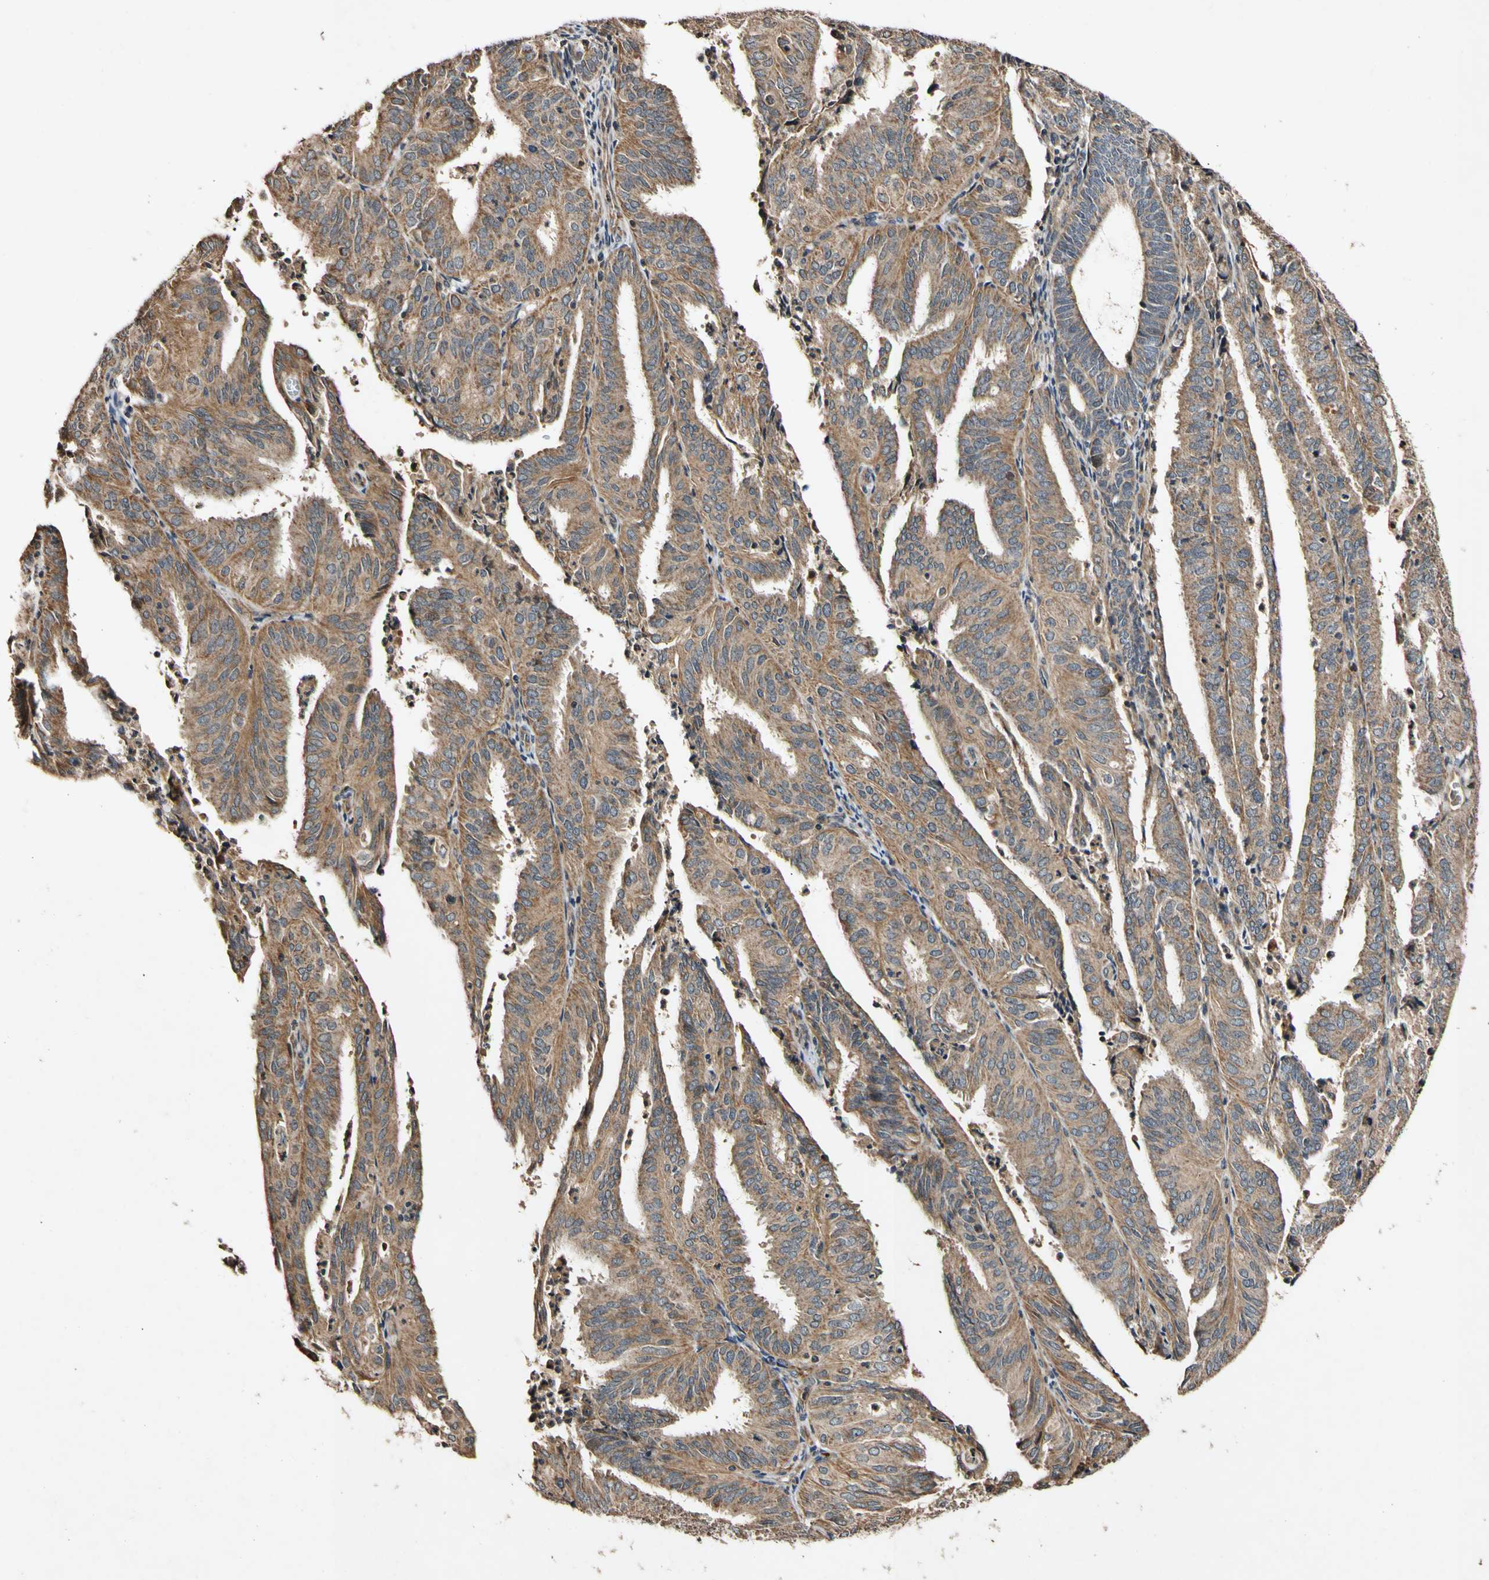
{"staining": {"intensity": "moderate", "quantity": ">75%", "location": "cytoplasmic/membranous"}, "tissue": "endometrial cancer", "cell_type": "Tumor cells", "image_type": "cancer", "snomed": [{"axis": "morphology", "description": "Adenocarcinoma, NOS"}, {"axis": "topography", "description": "Uterus"}], "caption": "Immunohistochemical staining of human endometrial cancer (adenocarcinoma) shows medium levels of moderate cytoplasmic/membranous staining in approximately >75% of tumor cells. (Brightfield microscopy of DAB IHC at high magnification).", "gene": "PLAT", "patient": {"sex": "female", "age": 60}}